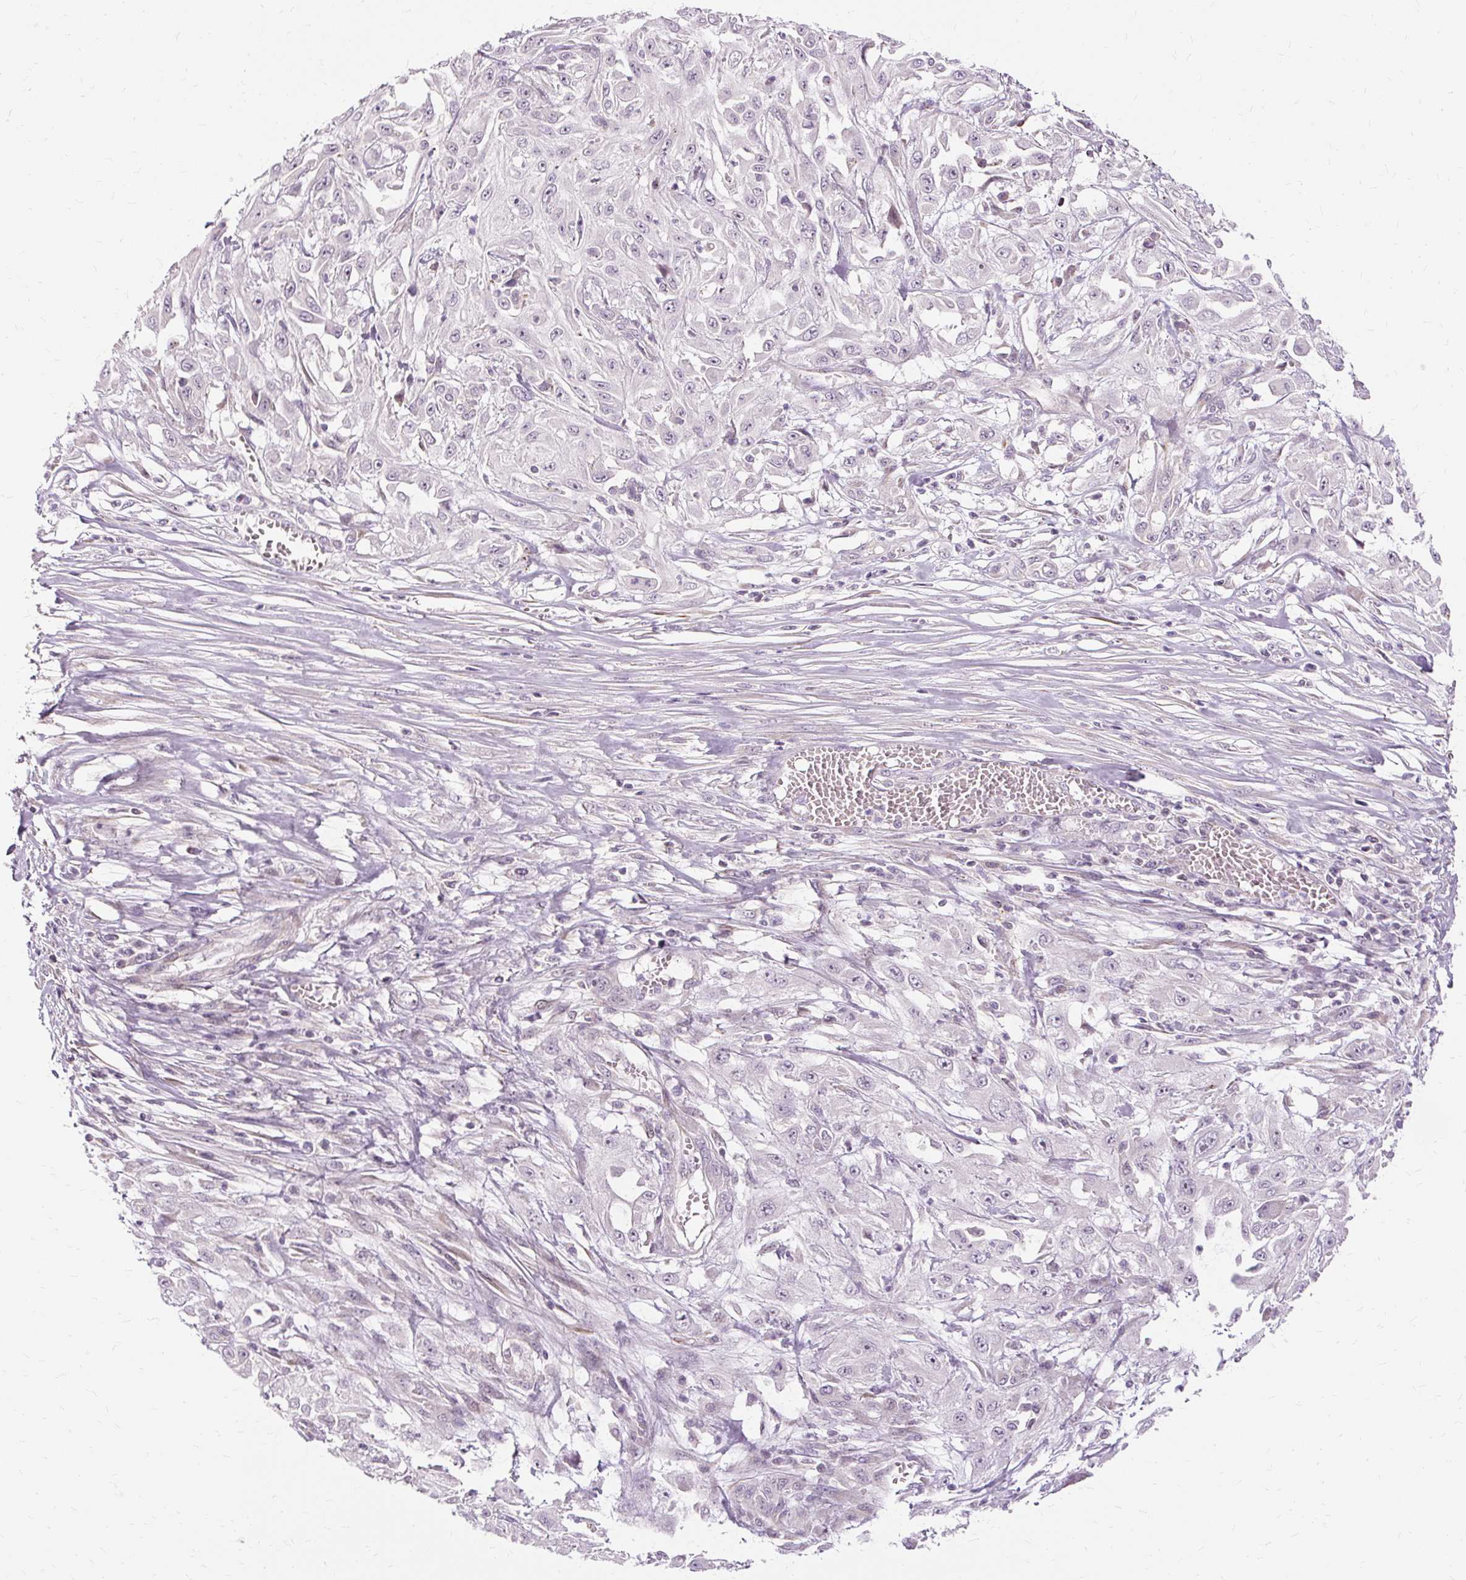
{"staining": {"intensity": "weak", "quantity": "25%-75%", "location": "nuclear"}, "tissue": "skin cancer", "cell_type": "Tumor cells", "image_type": "cancer", "snomed": [{"axis": "morphology", "description": "Squamous cell carcinoma, NOS"}, {"axis": "morphology", "description": "Squamous cell carcinoma, metastatic, NOS"}, {"axis": "topography", "description": "Skin"}, {"axis": "topography", "description": "Lymph node"}], "caption": "Squamous cell carcinoma (skin) stained with immunohistochemistry reveals weak nuclear staining in about 25%-75% of tumor cells. Using DAB (3,3'-diaminobenzidine) (brown) and hematoxylin (blue) stains, captured at high magnification using brightfield microscopy.", "gene": "MMACHC", "patient": {"sex": "male", "age": 75}}